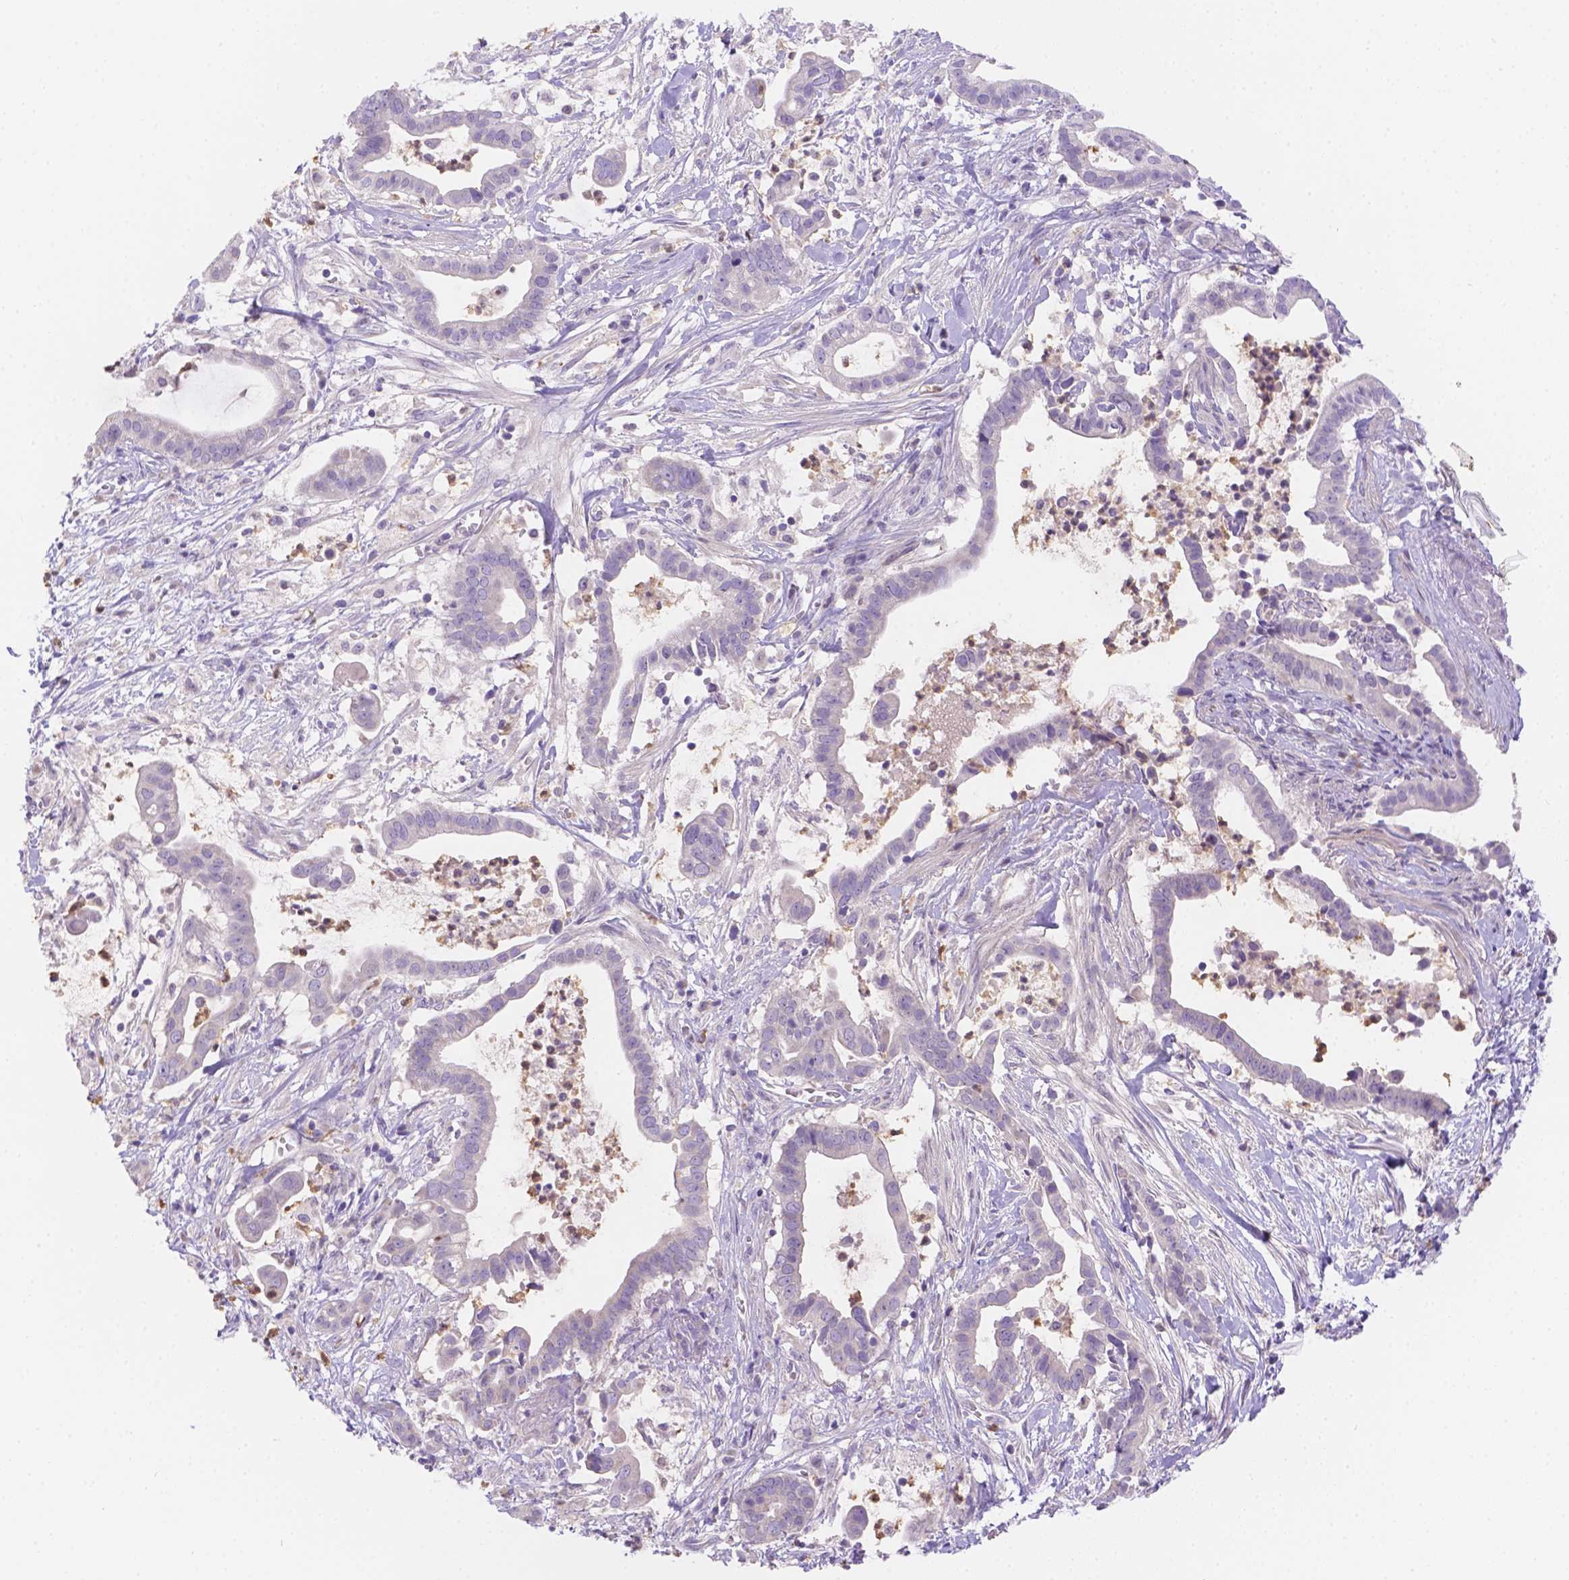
{"staining": {"intensity": "negative", "quantity": "none", "location": "none"}, "tissue": "pancreatic cancer", "cell_type": "Tumor cells", "image_type": "cancer", "snomed": [{"axis": "morphology", "description": "Adenocarcinoma, NOS"}, {"axis": "topography", "description": "Pancreas"}], "caption": "A high-resolution photomicrograph shows immunohistochemistry staining of pancreatic cancer (adenocarcinoma), which shows no significant expression in tumor cells. Brightfield microscopy of immunohistochemistry stained with DAB (3,3'-diaminobenzidine) (brown) and hematoxylin (blue), captured at high magnification.", "gene": "NXPE2", "patient": {"sex": "male", "age": 61}}